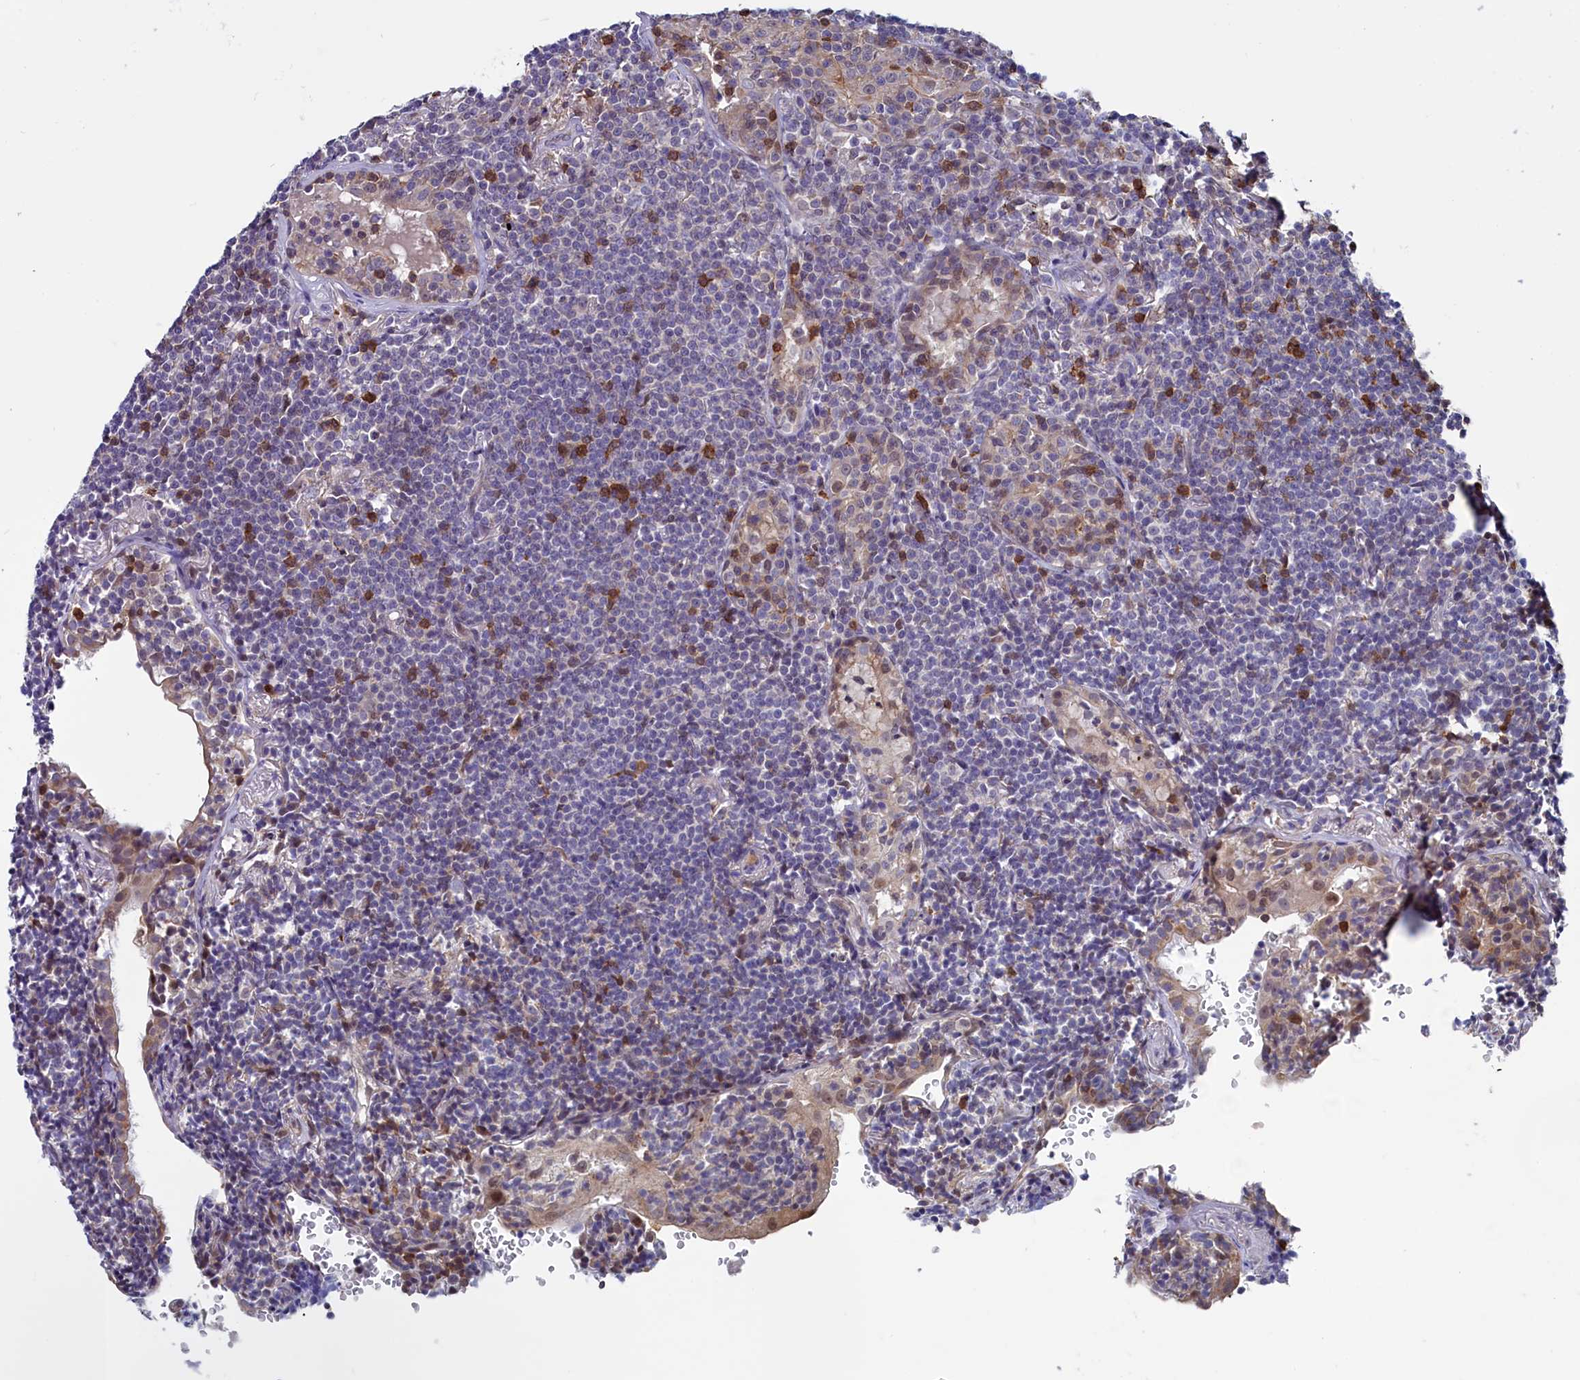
{"staining": {"intensity": "negative", "quantity": "none", "location": "none"}, "tissue": "lymphoma", "cell_type": "Tumor cells", "image_type": "cancer", "snomed": [{"axis": "morphology", "description": "Malignant lymphoma, non-Hodgkin's type, Low grade"}, {"axis": "topography", "description": "Lung"}], "caption": "DAB immunohistochemical staining of lymphoma shows no significant positivity in tumor cells.", "gene": "CIAPIN1", "patient": {"sex": "female", "age": 71}}